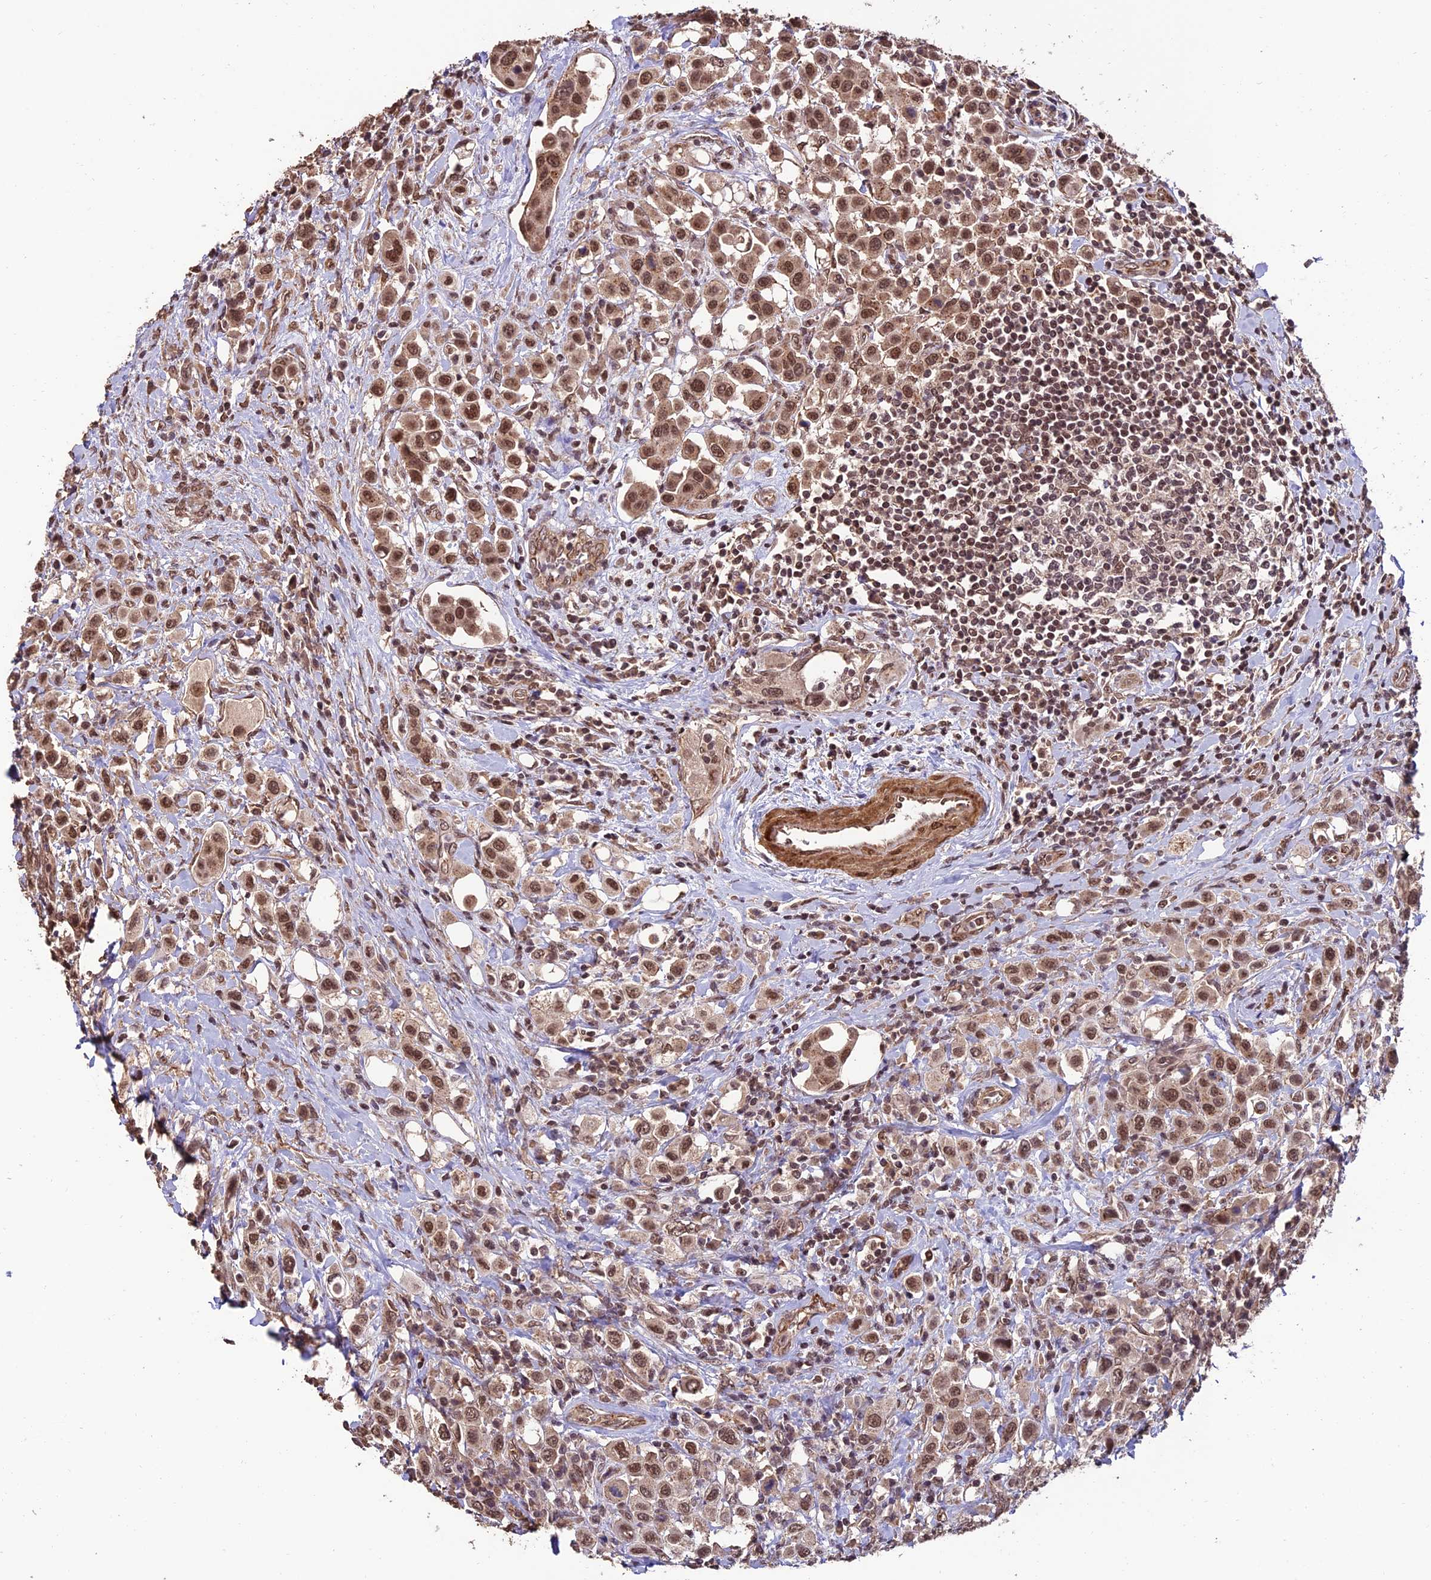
{"staining": {"intensity": "moderate", "quantity": ">75%", "location": "nuclear"}, "tissue": "urothelial cancer", "cell_type": "Tumor cells", "image_type": "cancer", "snomed": [{"axis": "morphology", "description": "Urothelial carcinoma, High grade"}, {"axis": "topography", "description": "Urinary bladder"}], "caption": "An IHC photomicrograph of tumor tissue is shown. Protein staining in brown labels moderate nuclear positivity in urothelial cancer within tumor cells.", "gene": "CABIN1", "patient": {"sex": "male", "age": 50}}